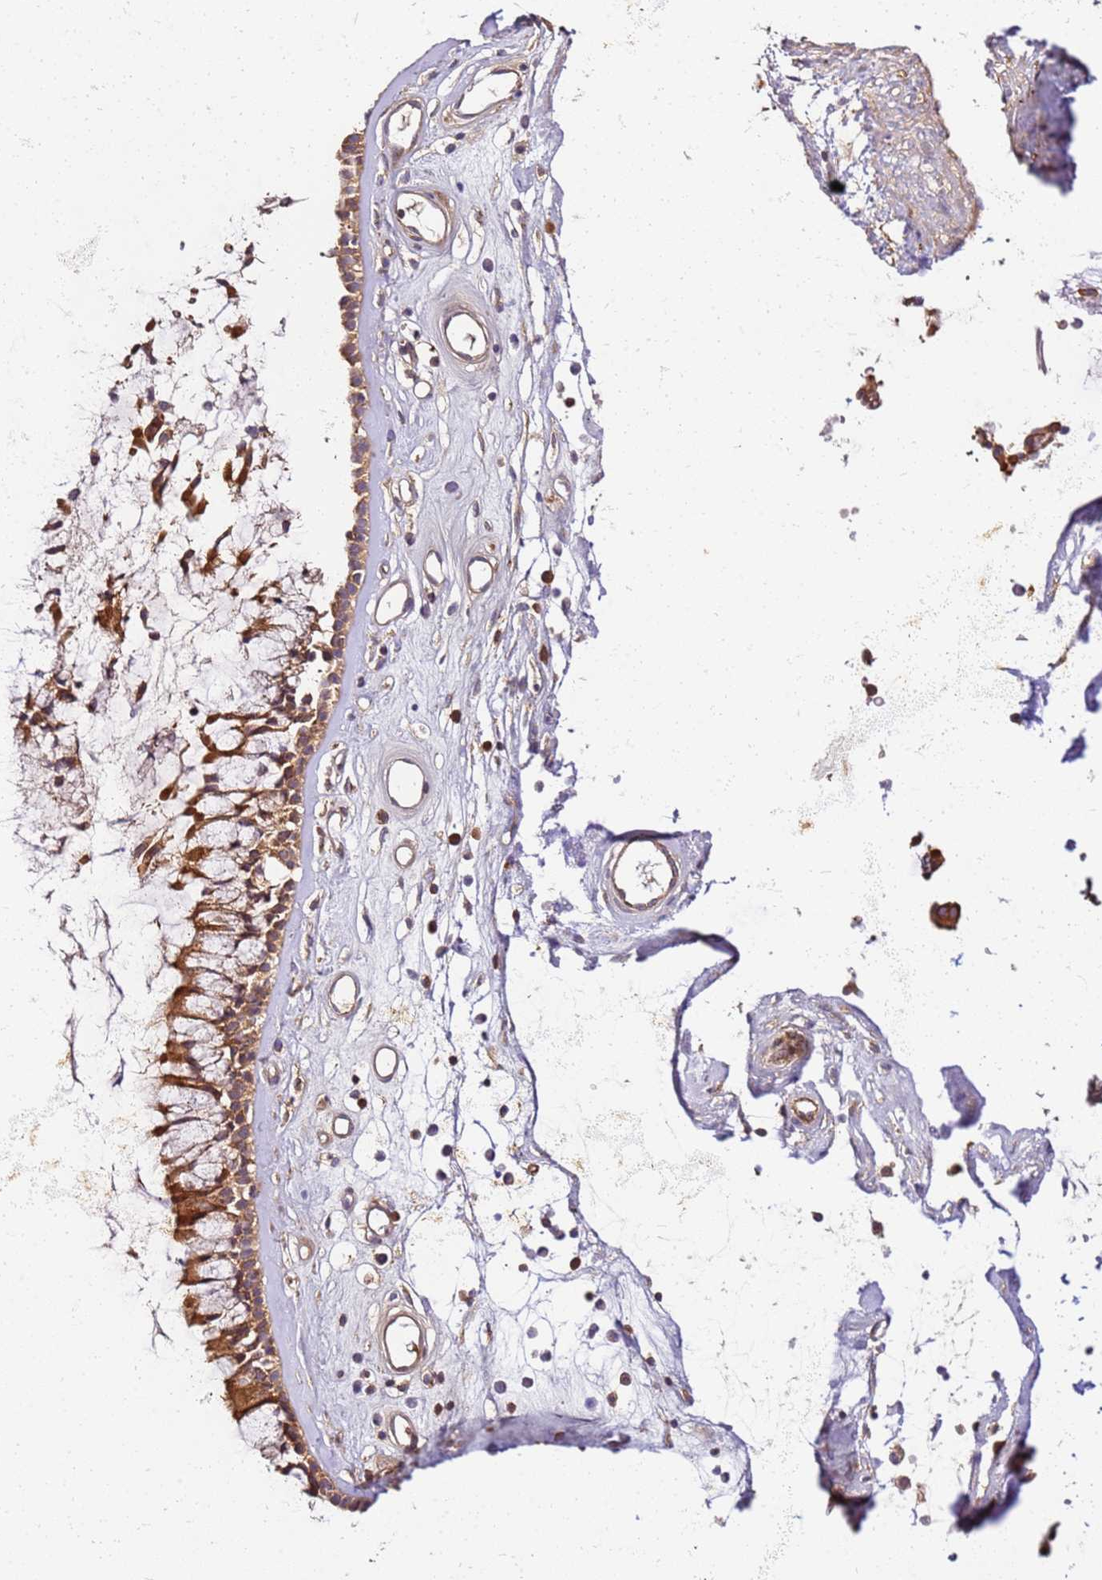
{"staining": {"intensity": "moderate", "quantity": ">75%", "location": "cytoplasmic/membranous"}, "tissue": "nasopharynx", "cell_type": "Respiratory epithelial cells", "image_type": "normal", "snomed": [{"axis": "morphology", "description": "Normal tissue, NOS"}, {"axis": "morphology", "description": "Inflammation, NOS"}, {"axis": "topography", "description": "Nasopharynx"}], "caption": "A brown stain highlights moderate cytoplasmic/membranous expression of a protein in respiratory epithelial cells of unremarkable nasopharynx. (brown staining indicates protein expression, while blue staining denotes nuclei).", "gene": "PIH1D1", "patient": {"sex": "male", "age": 29}}